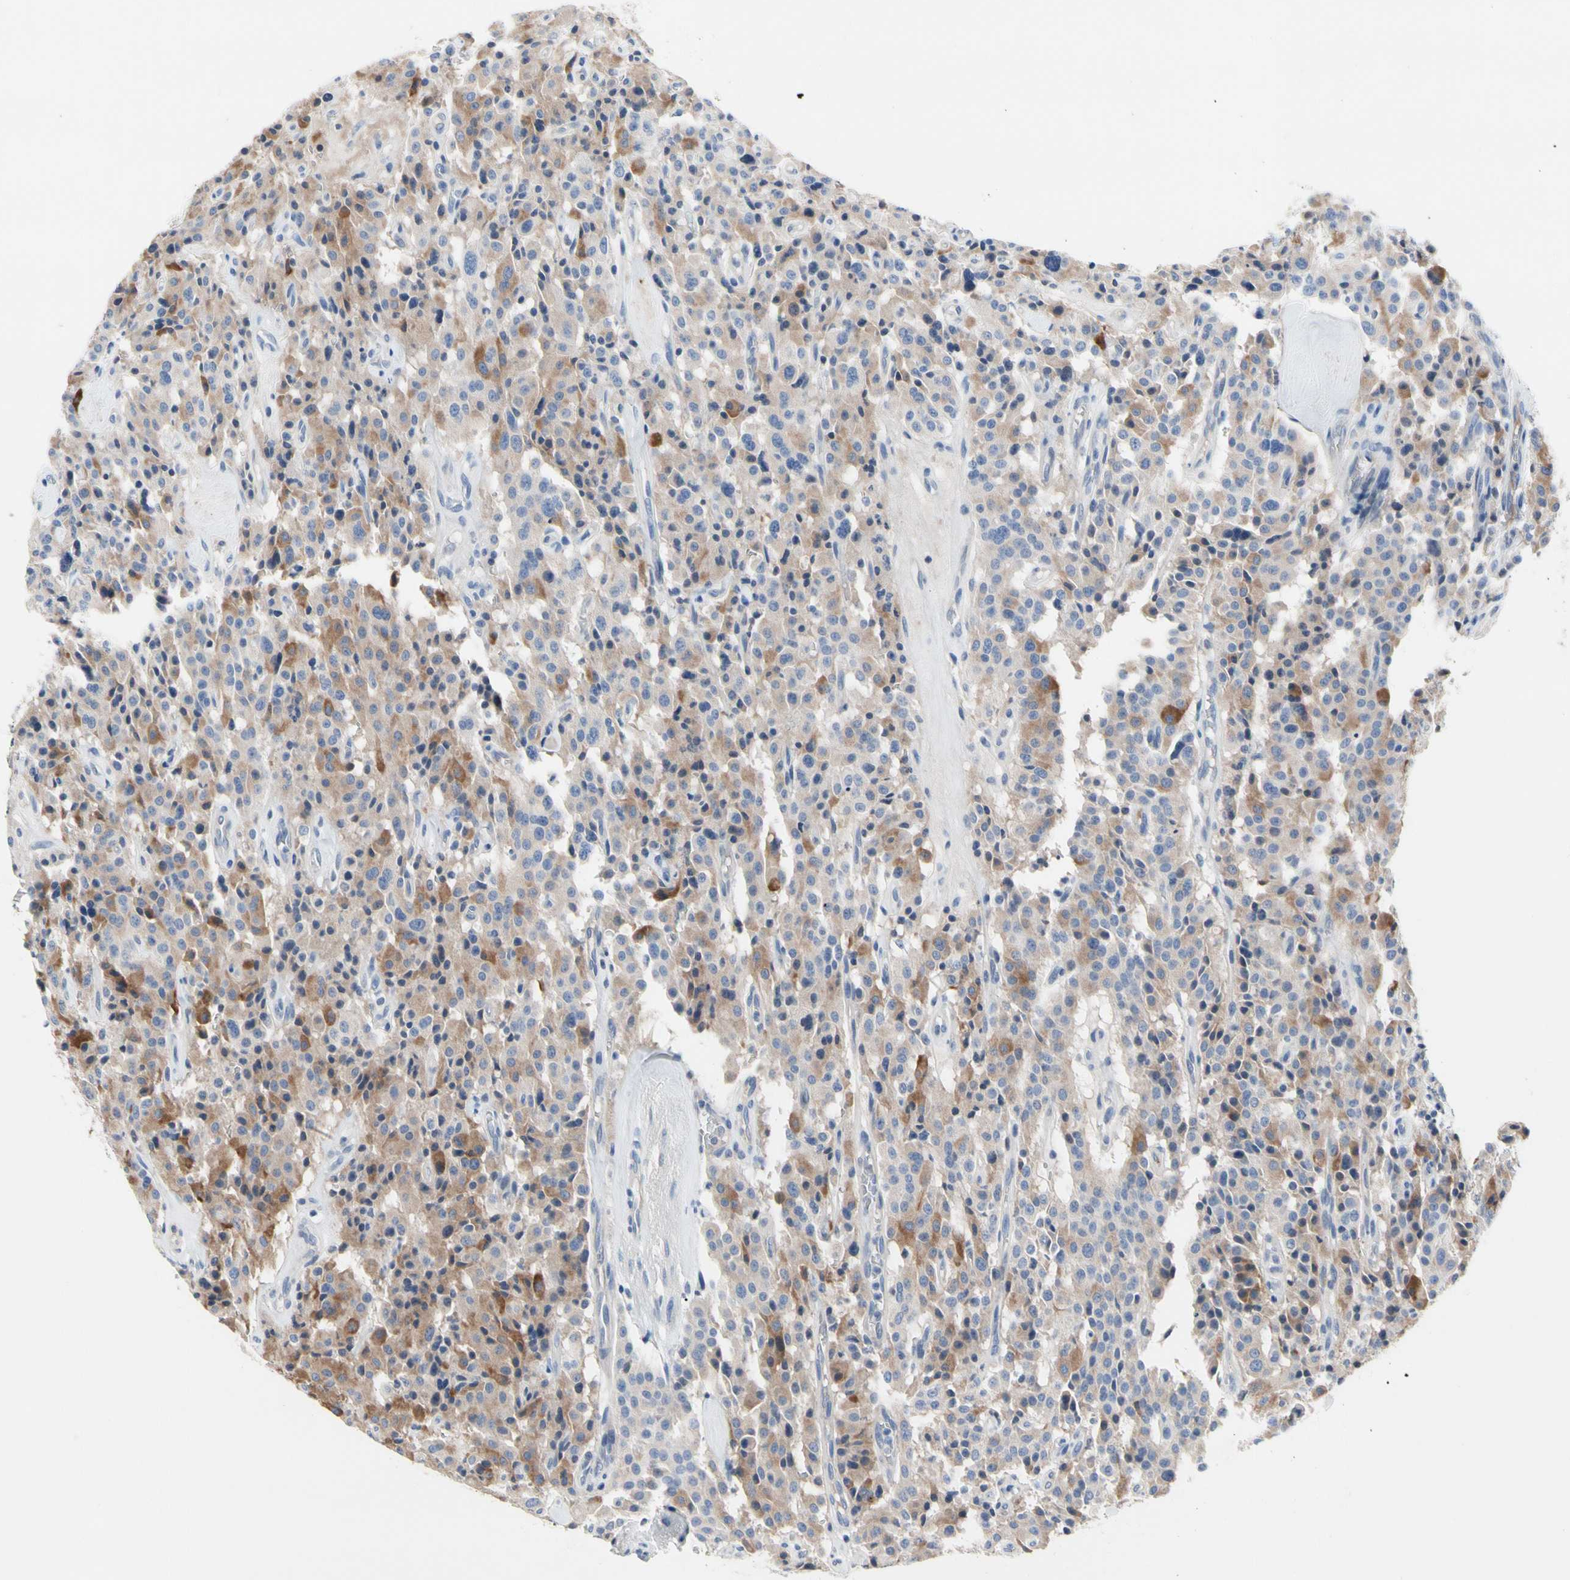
{"staining": {"intensity": "moderate", "quantity": ">75%", "location": "cytoplasmic/membranous"}, "tissue": "carcinoid", "cell_type": "Tumor cells", "image_type": "cancer", "snomed": [{"axis": "morphology", "description": "Carcinoid, malignant, NOS"}, {"axis": "topography", "description": "Lung"}], "caption": "Protein analysis of malignant carcinoid tissue demonstrates moderate cytoplasmic/membranous expression in about >75% of tumor cells.", "gene": "ECRG4", "patient": {"sex": "male", "age": 30}}